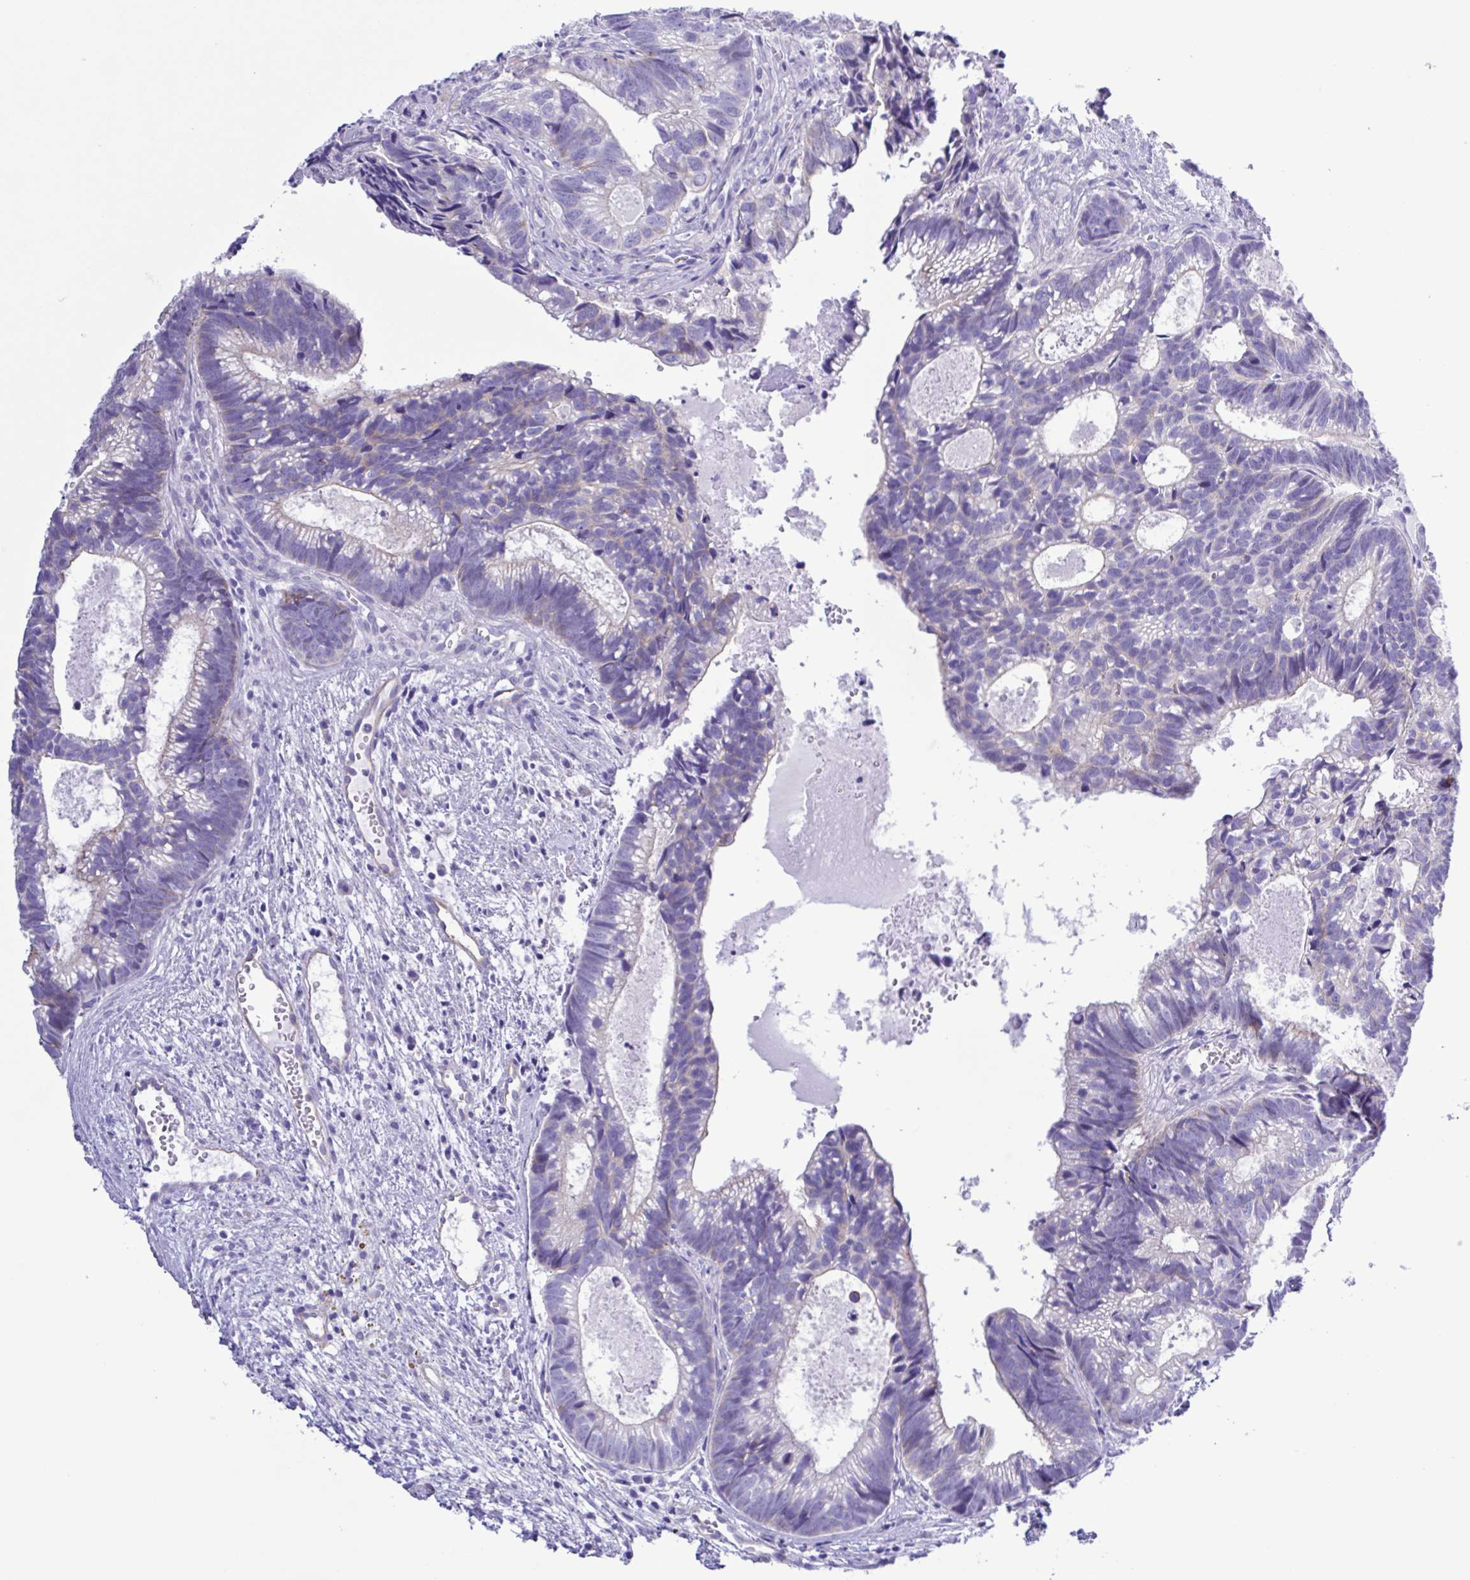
{"staining": {"intensity": "weak", "quantity": "<25%", "location": "cytoplasmic/membranous"}, "tissue": "head and neck cancer", "cell_type": "Tumor cells", "image_type": "cancer", "snomed": [{"axis": "morphology", "description": "Adenocarcinoma, NOS"}, {"axis": "topography", "description": "Head-Neck"}], "caption": "High magnification brightfield microscopy of adenocarcinoma (head and neck) stained with DAB (3,3'-diaminobenzidine) (brown) and counterstained with hematoxylin (blue): tumor cells show no significant expression.", "gene": "CYP11A1", "patient": {"sex": "male", "age": 62}}